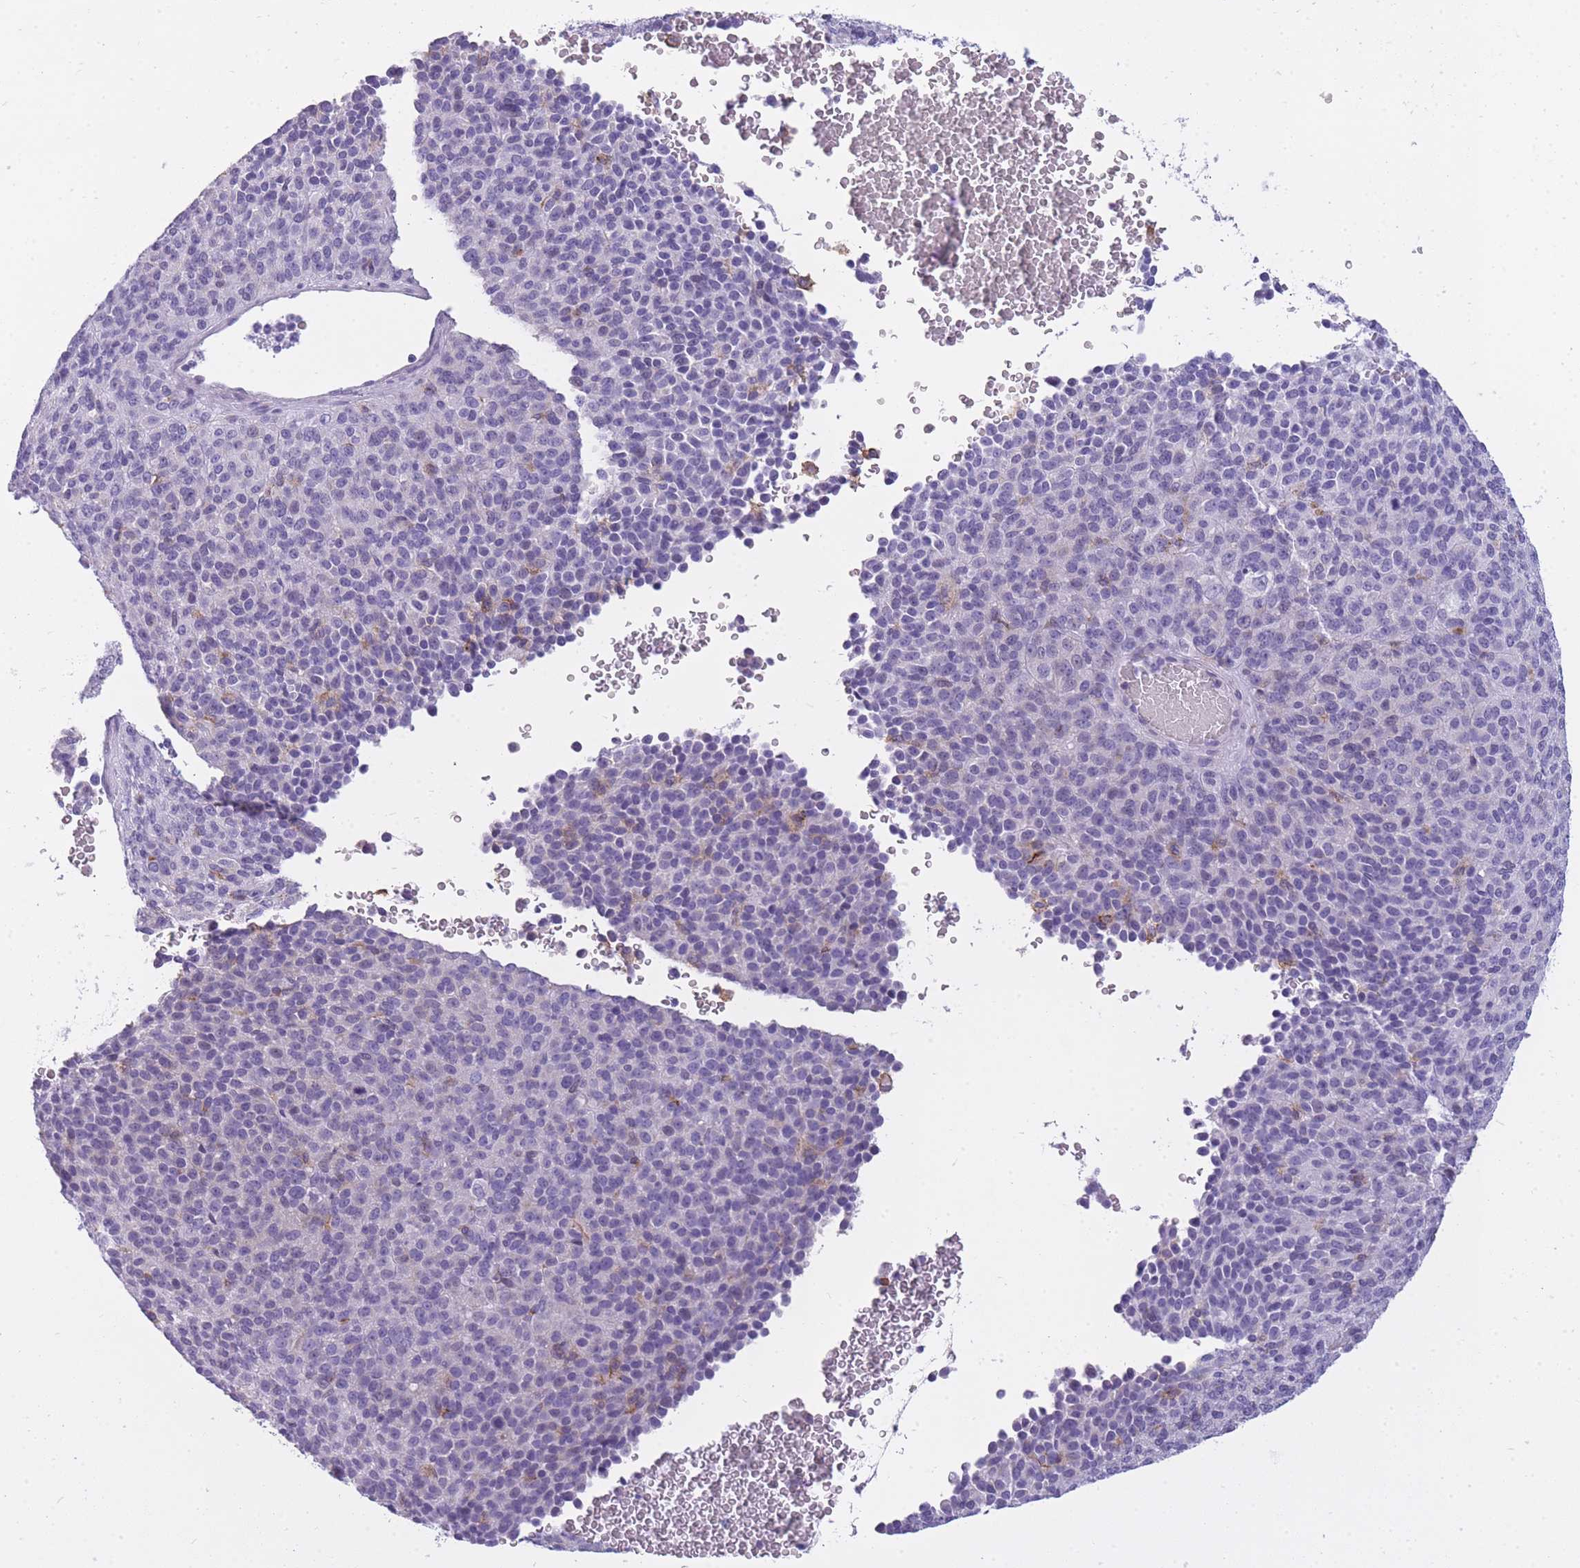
{"staining": {"intensity": "negative", "quantity": "none", "location": "none"}, "tissue": "melanoma", "cell_type": "Tumor cells", "image_type": "cancer", "snomed": [{"axis": "morphology", "description": "Malignant melanoma, Metastatic site"}, {"axis": "topography", "description": "Brain"}], "caption": "Immunohistochemistry image of neoplastic tissue: malignant melanoma (metastatic site) stained with DAB reveals no significant protein staining in tumor cells.", "gene": "RADX", "patient": {"sex": "female", "age": 56}}